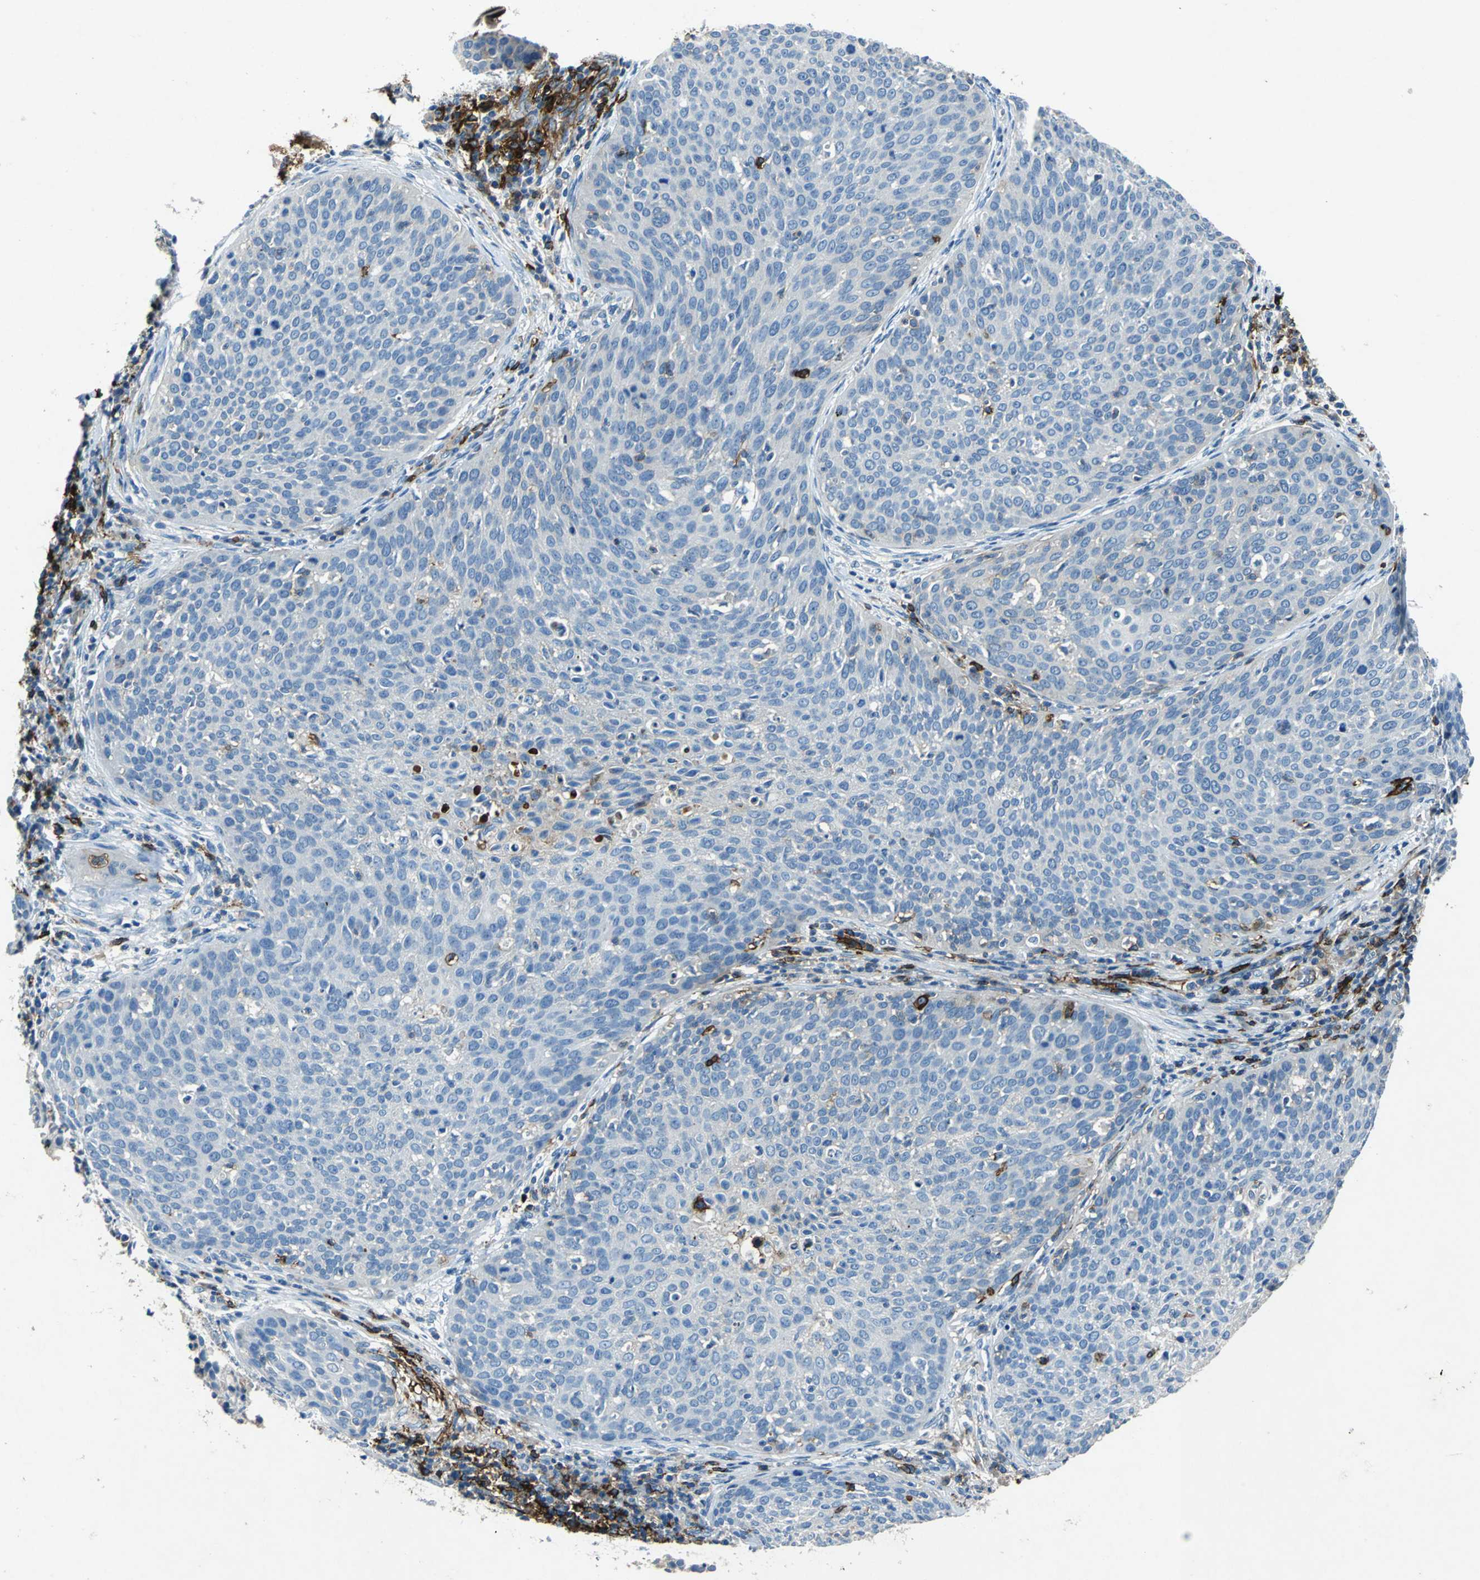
{"staining": {"intensity": "negative", "quantity": "none", "location": "none"}, "tissue": "cervical cancer", "cell_type": "Tumor cells", "image_type": "cancer", "snomed": [{"axis": "morphology", "description": "Squamous cell carcinoma, NOS"}, {"axis": "topography", "description": "Cervix"}], "caption": "Immunohistochemical staining of squamous cell carcinoma (cervical) shows no significant staining in tumor cells.", "gene": "RPS13", "patient": {"sex": "female", "age": 38}}